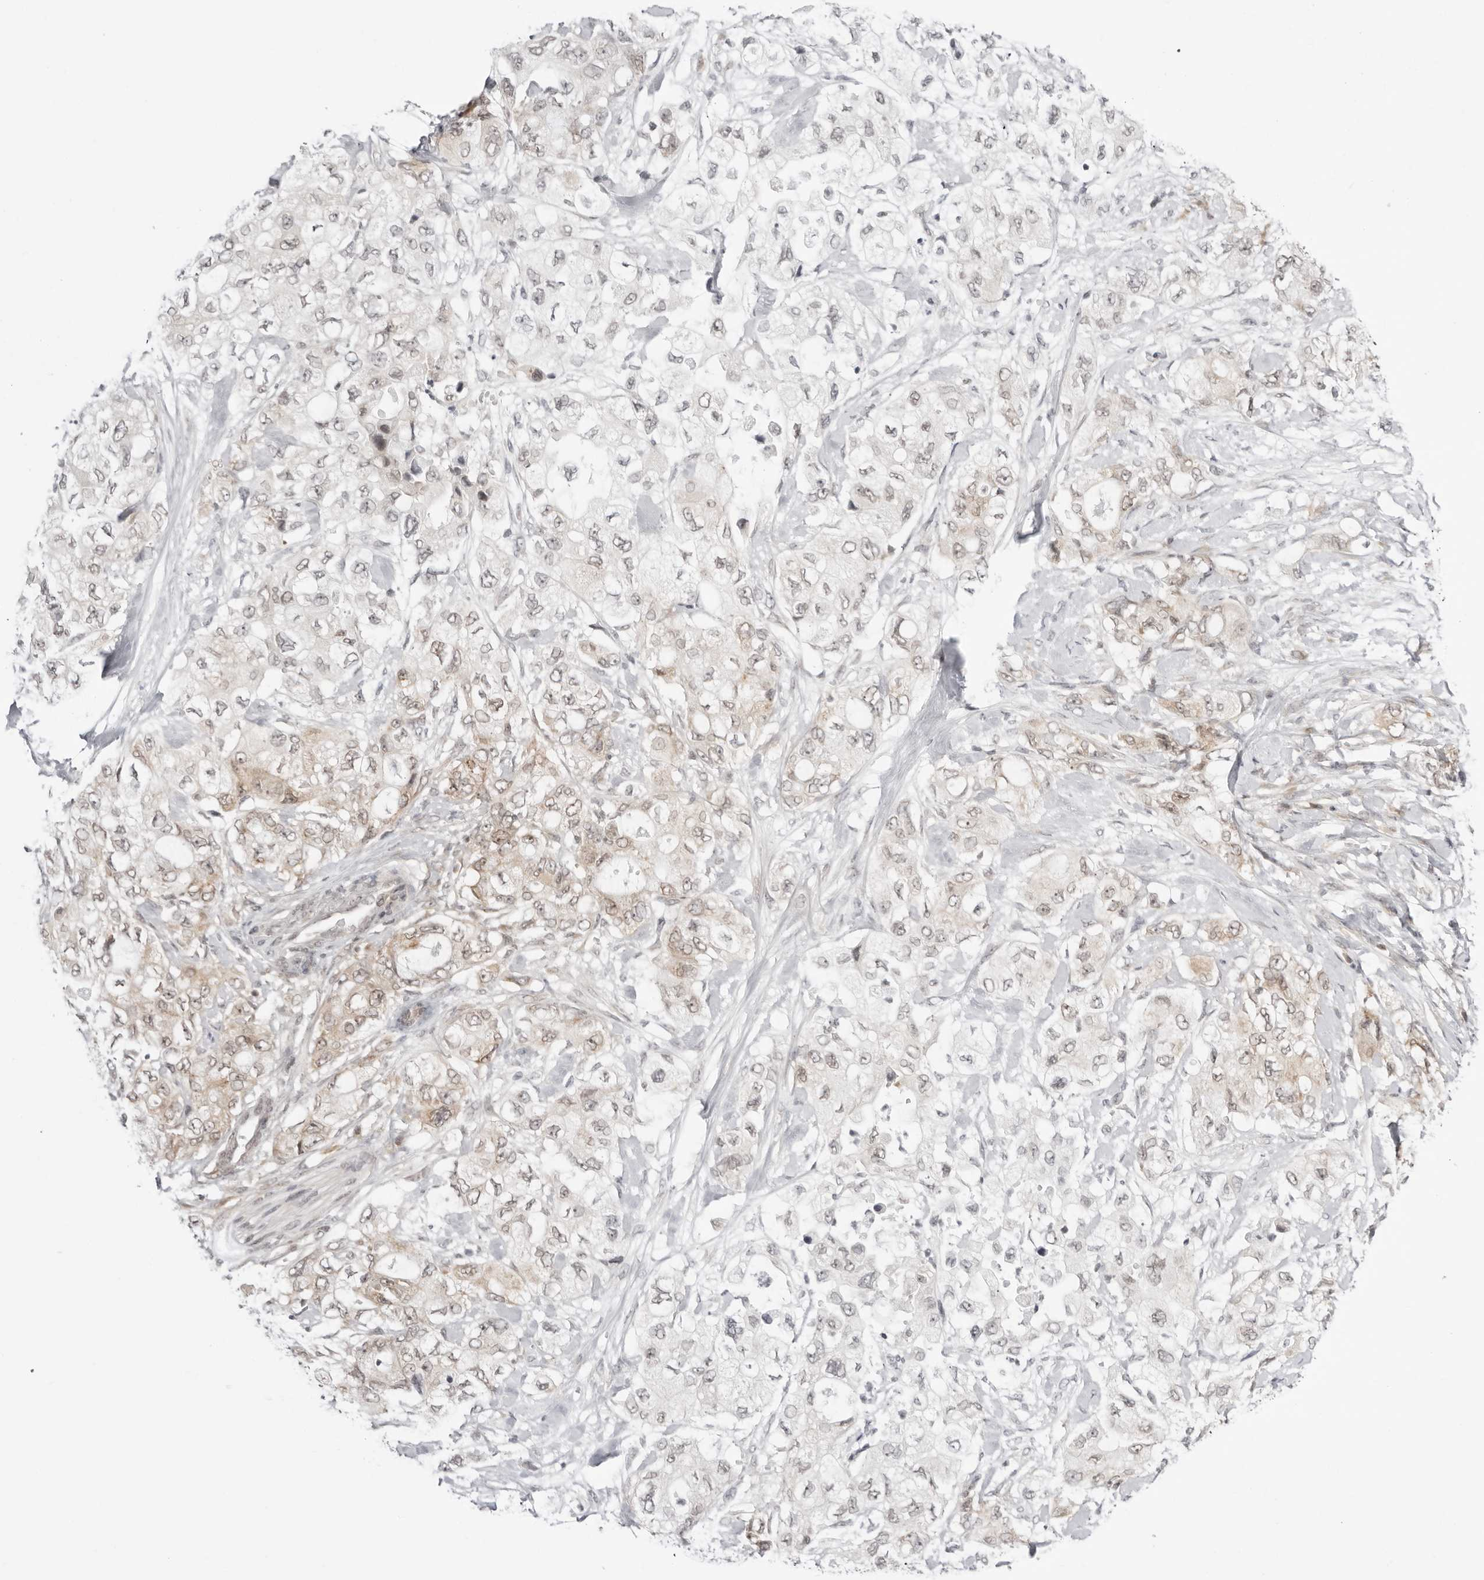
{"staining": {"intensity": "weak", "quantity": "25%-75%", "location": "cytoplasmic/membranous"}, "tissue": "pancreatic cancer", "cell_type": "Tumor cells", "image_type": "cancer", "snomed": [{"axis": "morphology", "description": "Adenocarcinoma, NOS"}, {"axis": "topography", "description": "Pancreas"}], "caption": "This micrograph reveals adenocarcinoma (pancreatic) stained with immunohistochemistry (IHC) to label a protein in brown. The cytoplasmic/membranous of tumor cells show weak positivity for the protein. Nuclei are counter-stained blue.", "gene": "PPP2R5C", "patient": {"sex": "female", "age": 73}}